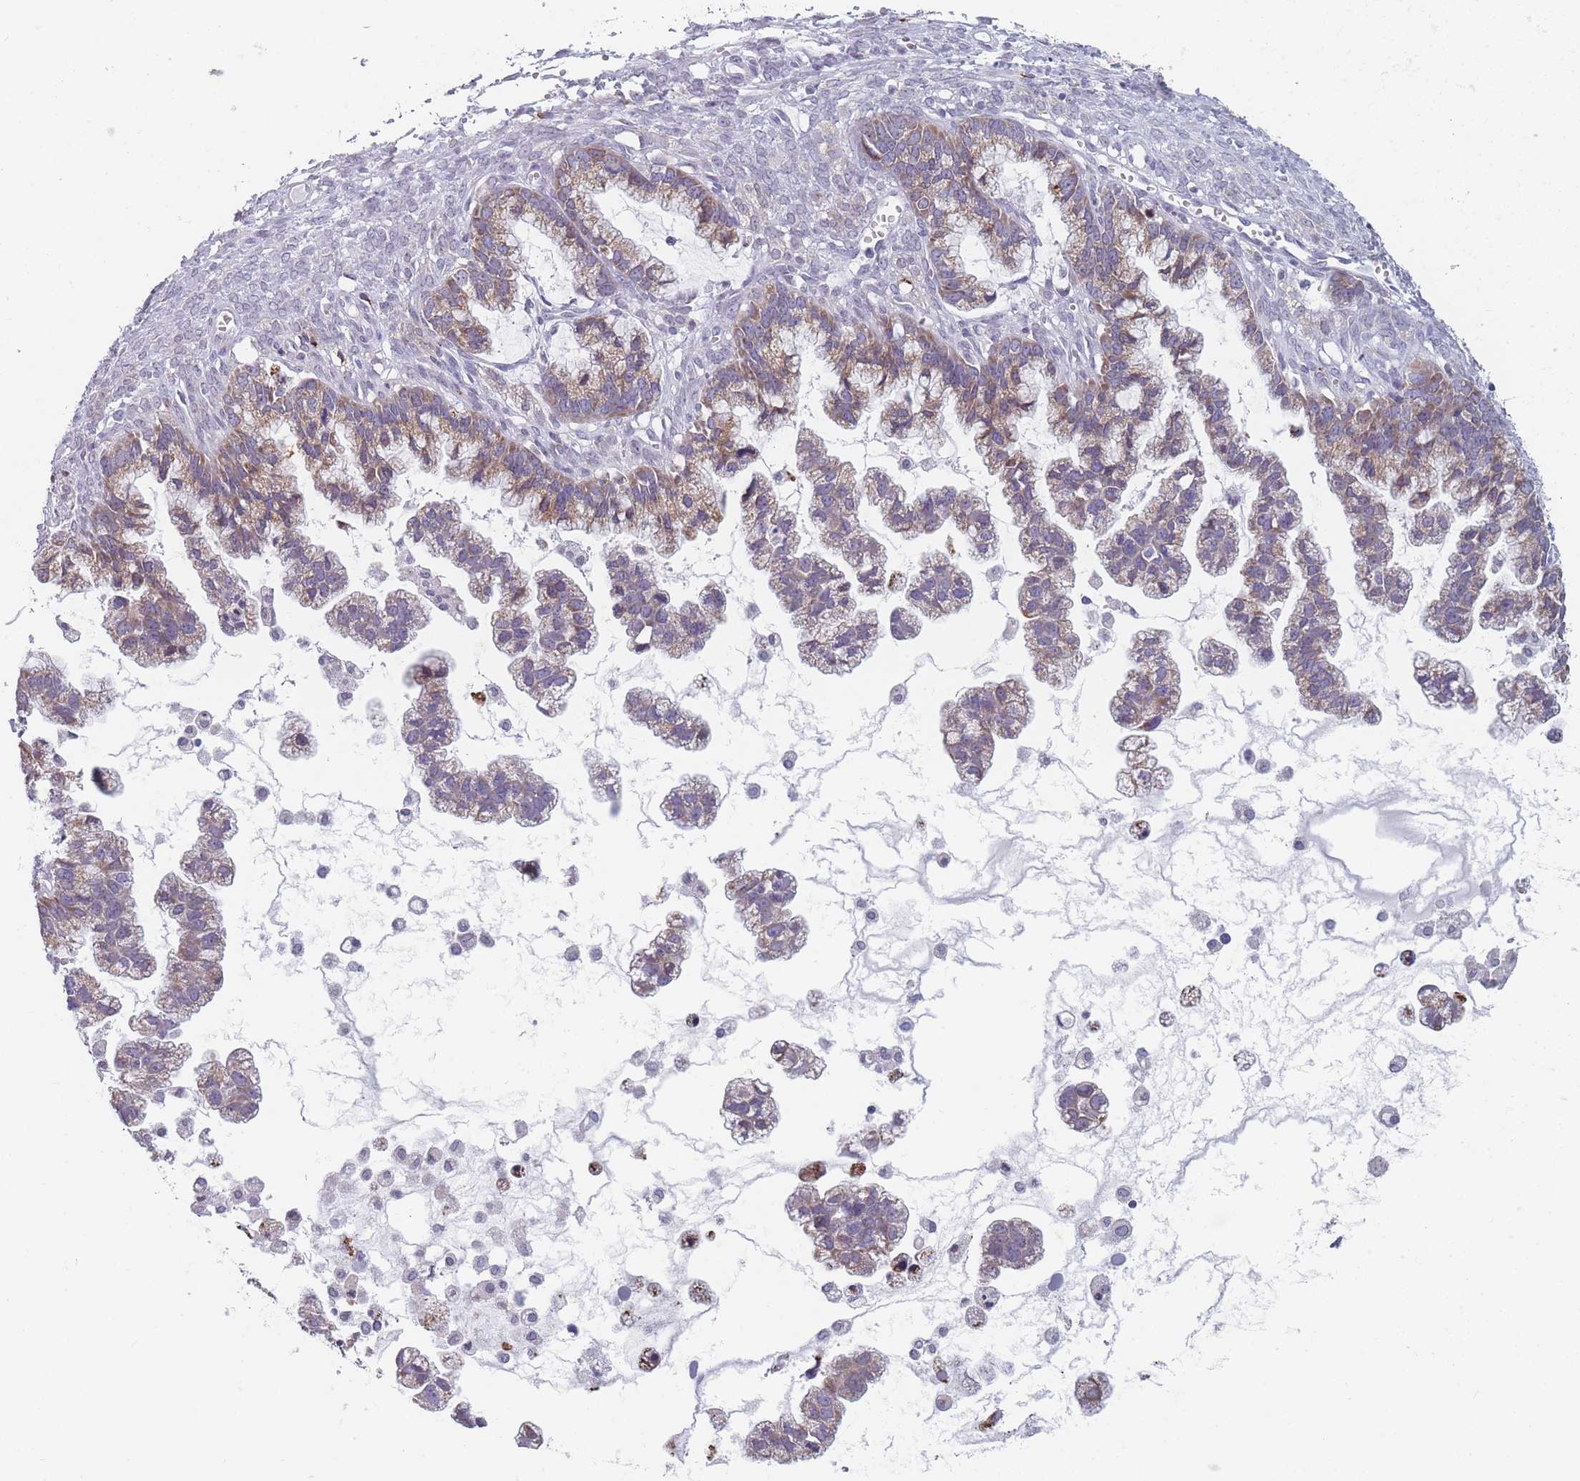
{"staining": {"intensity": "moderate", "quantity": ">75%", "location": "cytoplasmic/membranous"}, "tissue": "ovarian cancer", "cell_type": "Tumor cells", "image_type": "cancer", "snomed": [{"axis": "morphology", "description": "Cystadenocarcinoma, mucinous, NOS"}, {"axis": "topography", "description": "Ovary"}], "caption": "Moderate cytoplasmic/membranous protein expression is seen in about >75% of tumor cells in ovarian cancer.", "gene": "TMED10", "patient": {"sex": "female", "age": 72}}